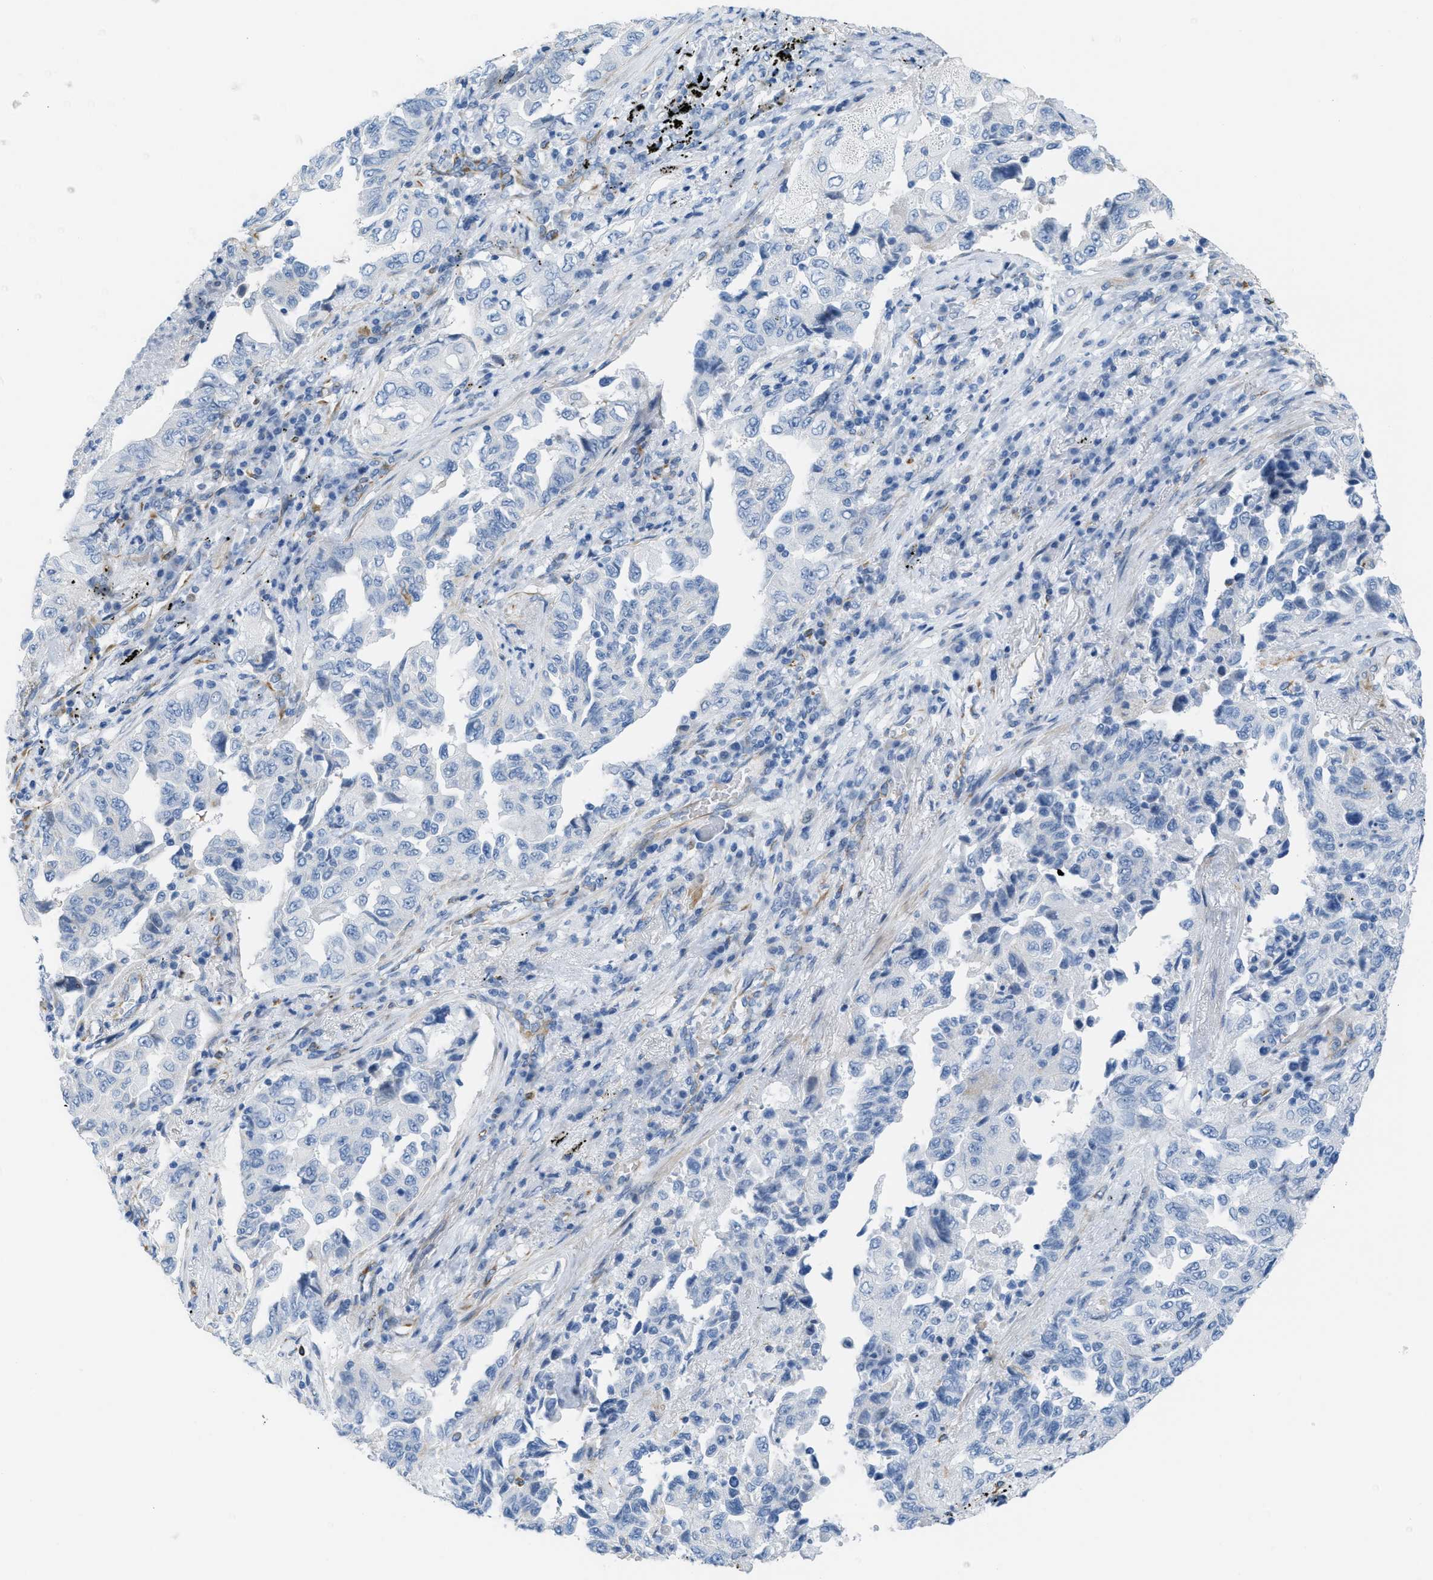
{"staining": {"intensity": "negative", "quantity": "none", "location": "none"}, "tissue": "lung cancer", "cell_type": "Tumor cells", "image_type": "cancer", "snomed": [{"axis": "morphology", "description": "Adenocarcinoma, NOS"}, {"axis": "topography", "description": "Lung"}], "caption": "There is no significant expression in tumor cells of lung cancer (adenocarcinoma).", "gene": "SLC12A1", "patient": {"sex": "female", "age": 51}}